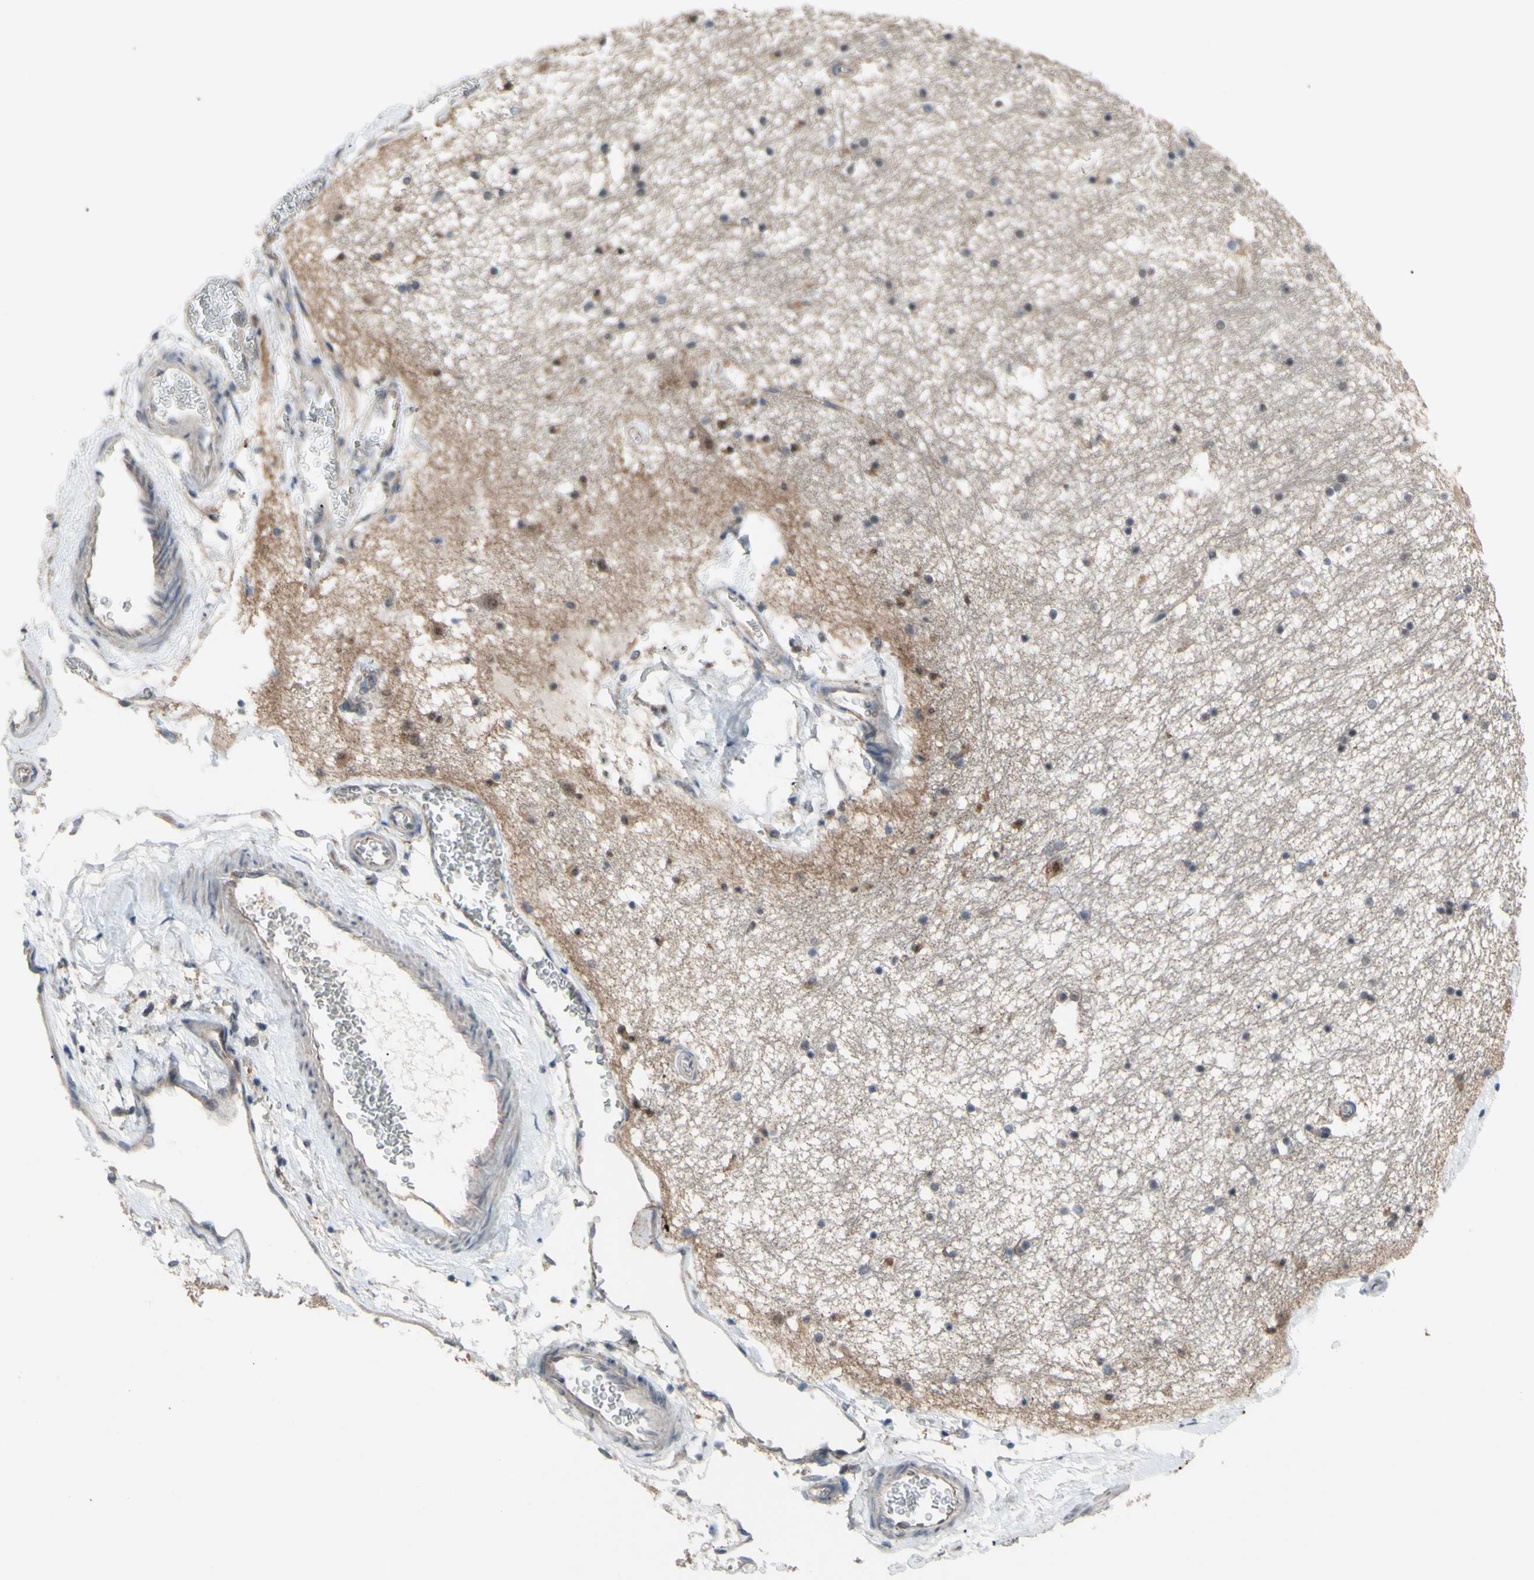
{"staining": {"intensity": "negative", "quantity": "none", "location": "none"}, "tissue": "hippocampus", "cell_type": "Glial cells", "image_type": "normal", "snomed": [{"axis": "morphology", "description": "Normal tissue, NOS"}, {"axis": "topography", "description": "Hippocampus"}], "caption": "Micrograph shows no protein positivity in glial cells of normal hippocampus. (Immunohistochemistry (ihc), brightfield microscopy, high magnification).", "gene": "TRDMT1", "patient": {"sex": "male", "age": 45}}